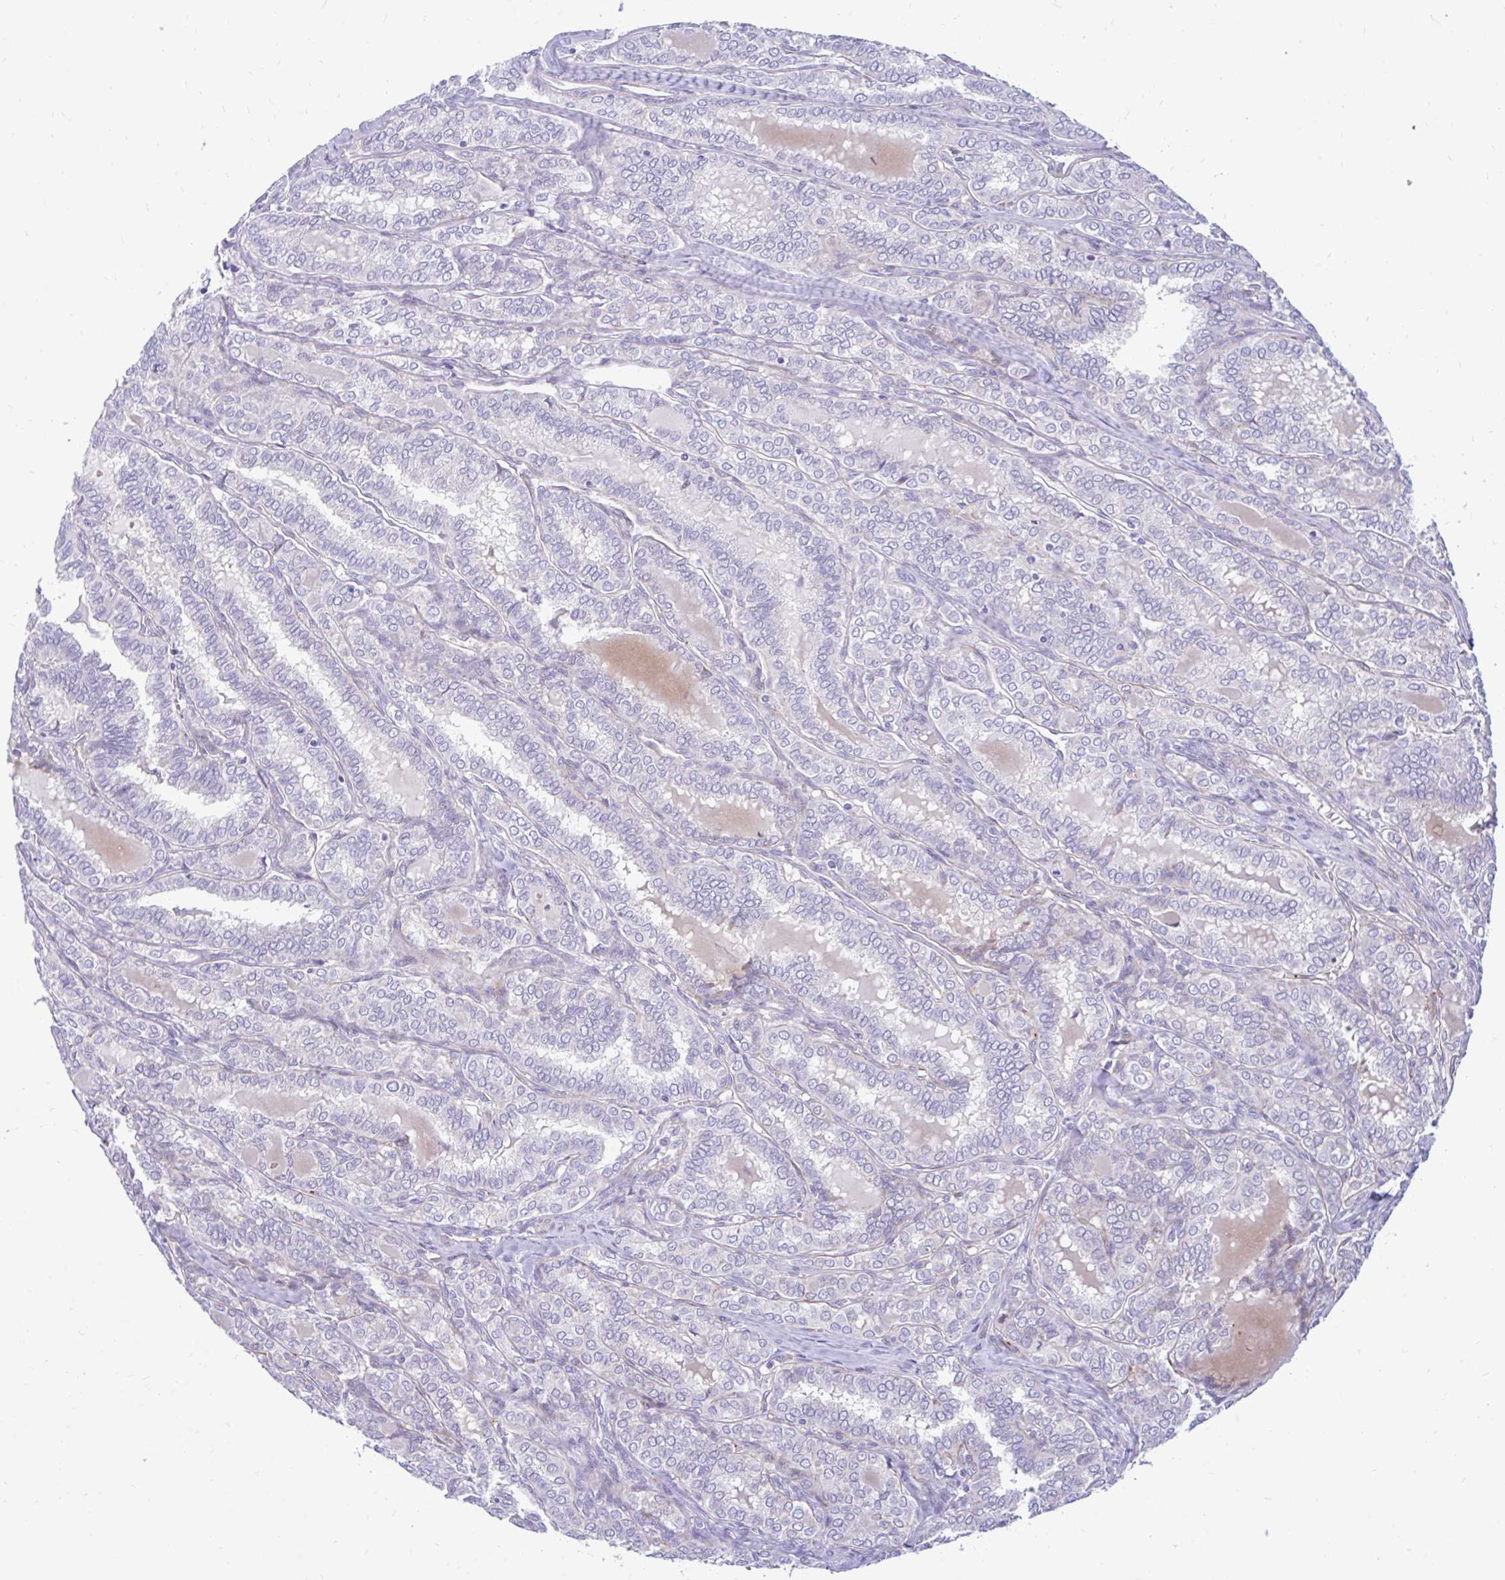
{"staining": {"intensity": "negative", "quantity": "none", "location": "none"}, "tissue": "thyroid cancer", "cell_type": "Tumor cells", "image_type": "cancer", "snomed": [{"axis": "morphology", "description": "Papillary adenocarcinoma, NOS"}, {"axis": "topography", "description": "Thyroid gland"}], "caption": "IHC micrograph of neoplastic tissue: human thyroid cancer (papillary adenocarcinoma) stained with DAB shows no significant protein positivity in tumor cells.", "gene": "ESPNL", "patient": {"sex": "female", "age": 30}}